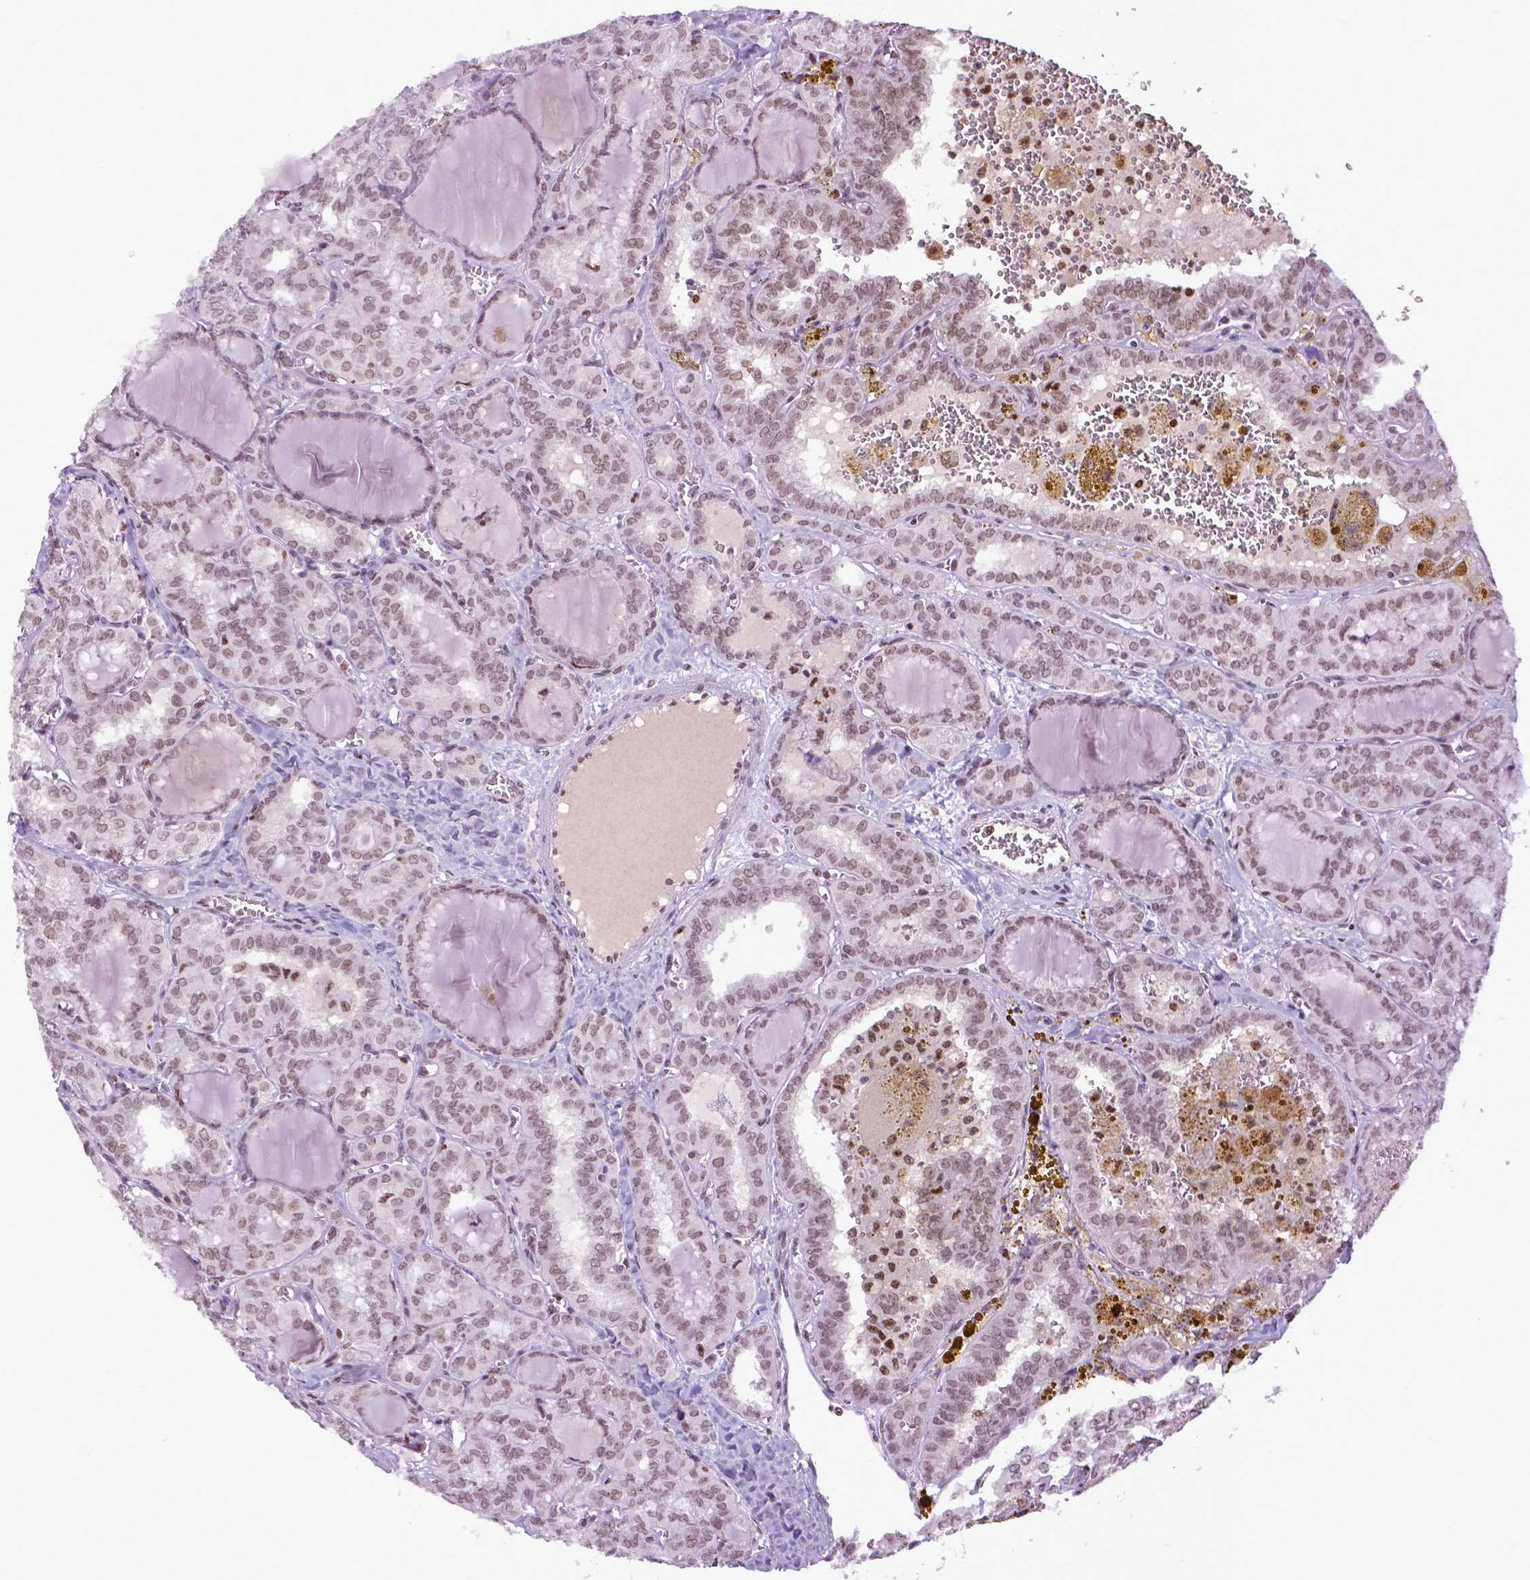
{"staining": {"intensity": "negative", "quantity": "none", "location": "none"}, "tissue": "thyroid cancer", "cell_type": "Tumor cells", "image_type": "cancer", "snomed": [{"axis": "morphology", "description": "Papillary adenocarcinoma, NOS"}, {"axis": "topography", "description": "Thyroid gland"}], "caption": "Tumor cells show no significant staining in papillary adenocarcinoma (thyroid).", "gene": "RCC2", "patient": {"sex": "female", "age": 41}}